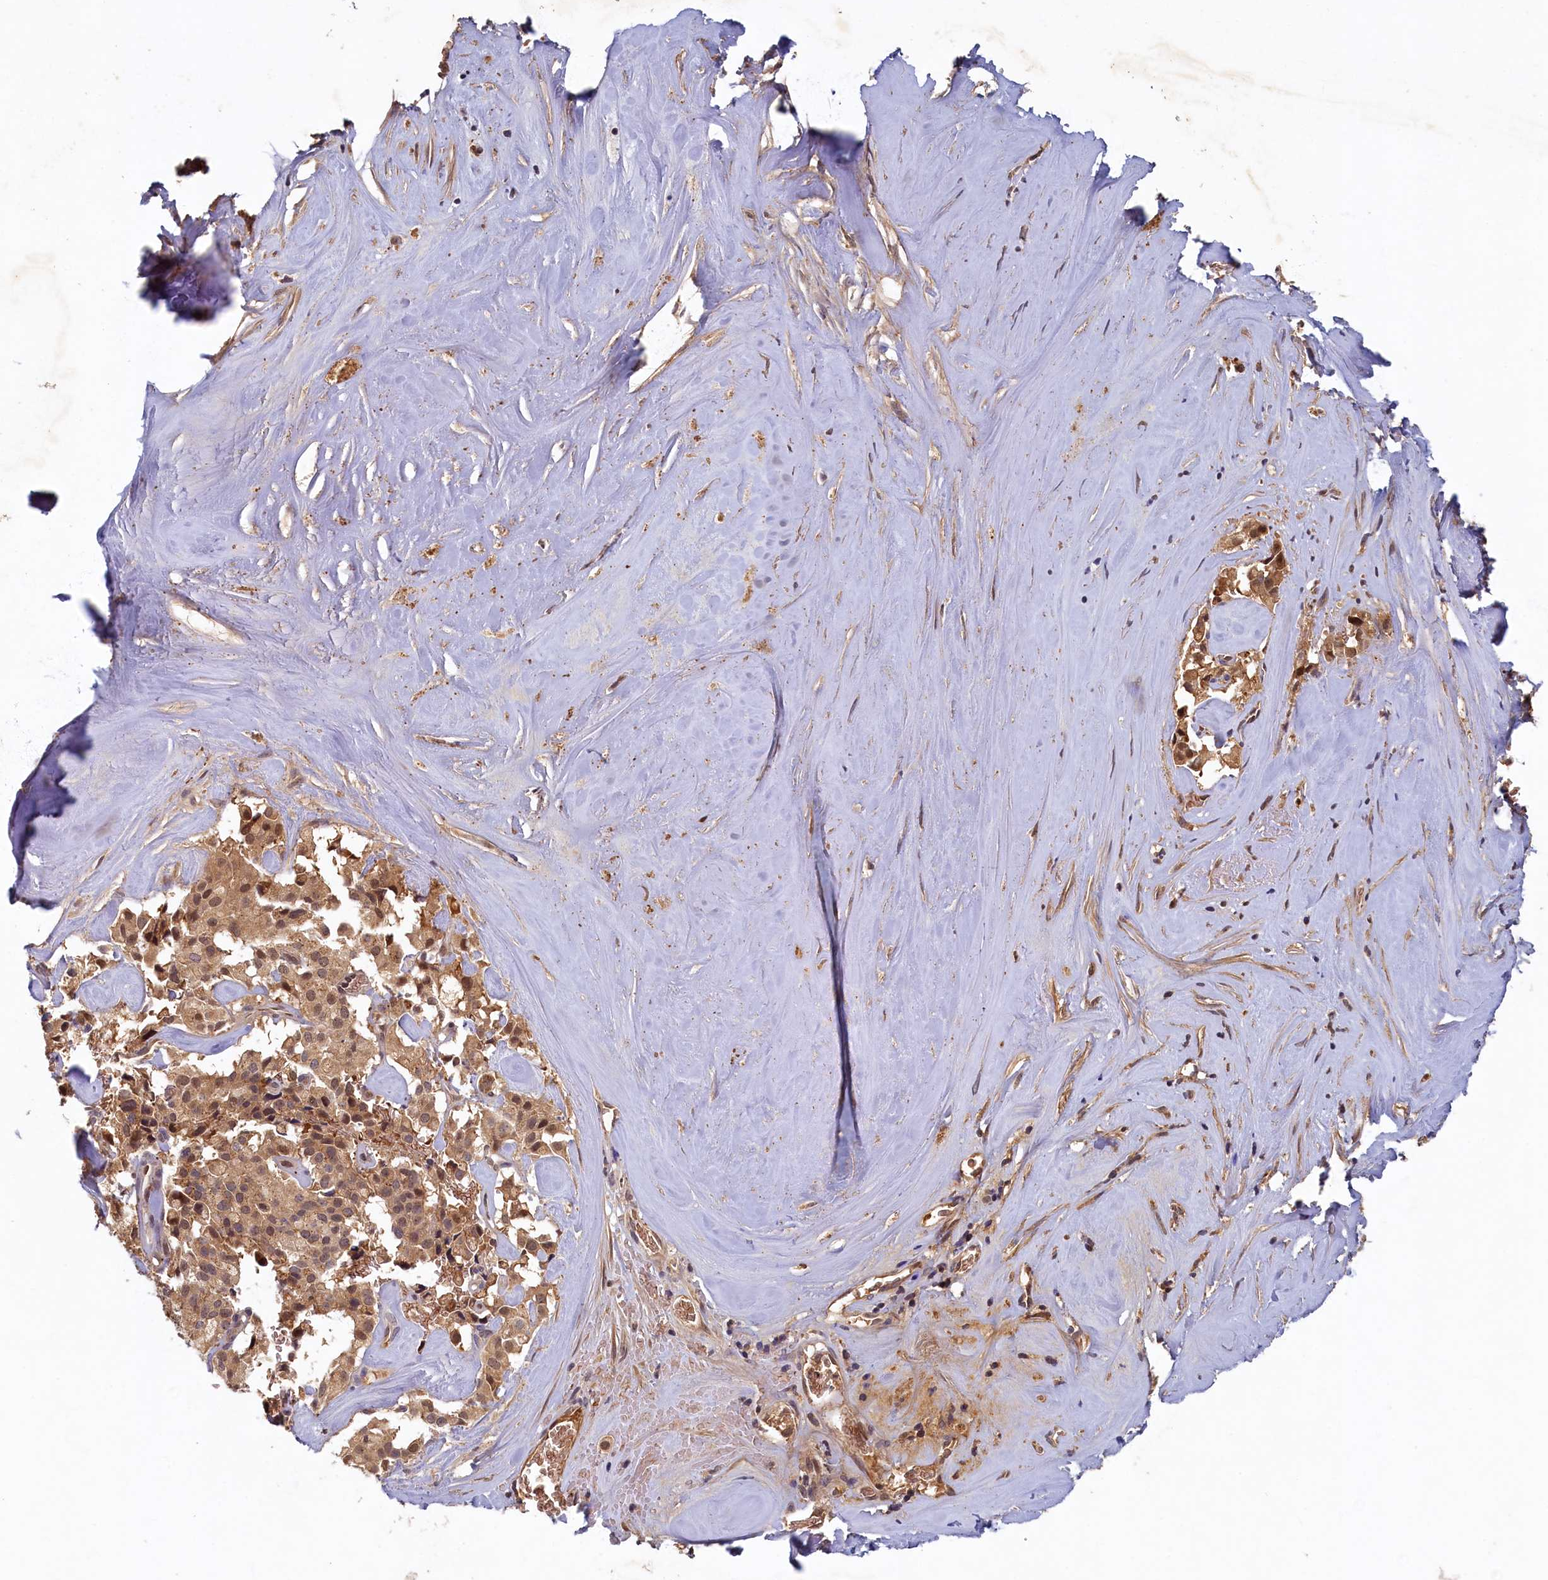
{"staining": {"intensity": "moderate", "quantity": ">75%", "location": "cytoplasmic/membranous,nuclear"}, "tissue": "pancreatic cancer", "cell_type": "Tumor cells", "image_type": "cancer", "snomed": [{"axis": "morphology", "description": "Adenocarcinoma, NOS"}, {"axis": "topography", "description": "Pancreas"}], "caption": "Immunohistochemistry photomicrograph of neoplastic tissue: pancreatic cancer (adenocarcinoma) stained using immunohistochemistry (IHC) displays medium levels of moderate protein expression localized specifically in the cytoplasmic/membranous and nuclear of tumor cells, appearing as a cytoplasmic/membranous and nuclear brown color.", "gene": "LCMT2", "patient": {"sex": "male", "age": 65}}